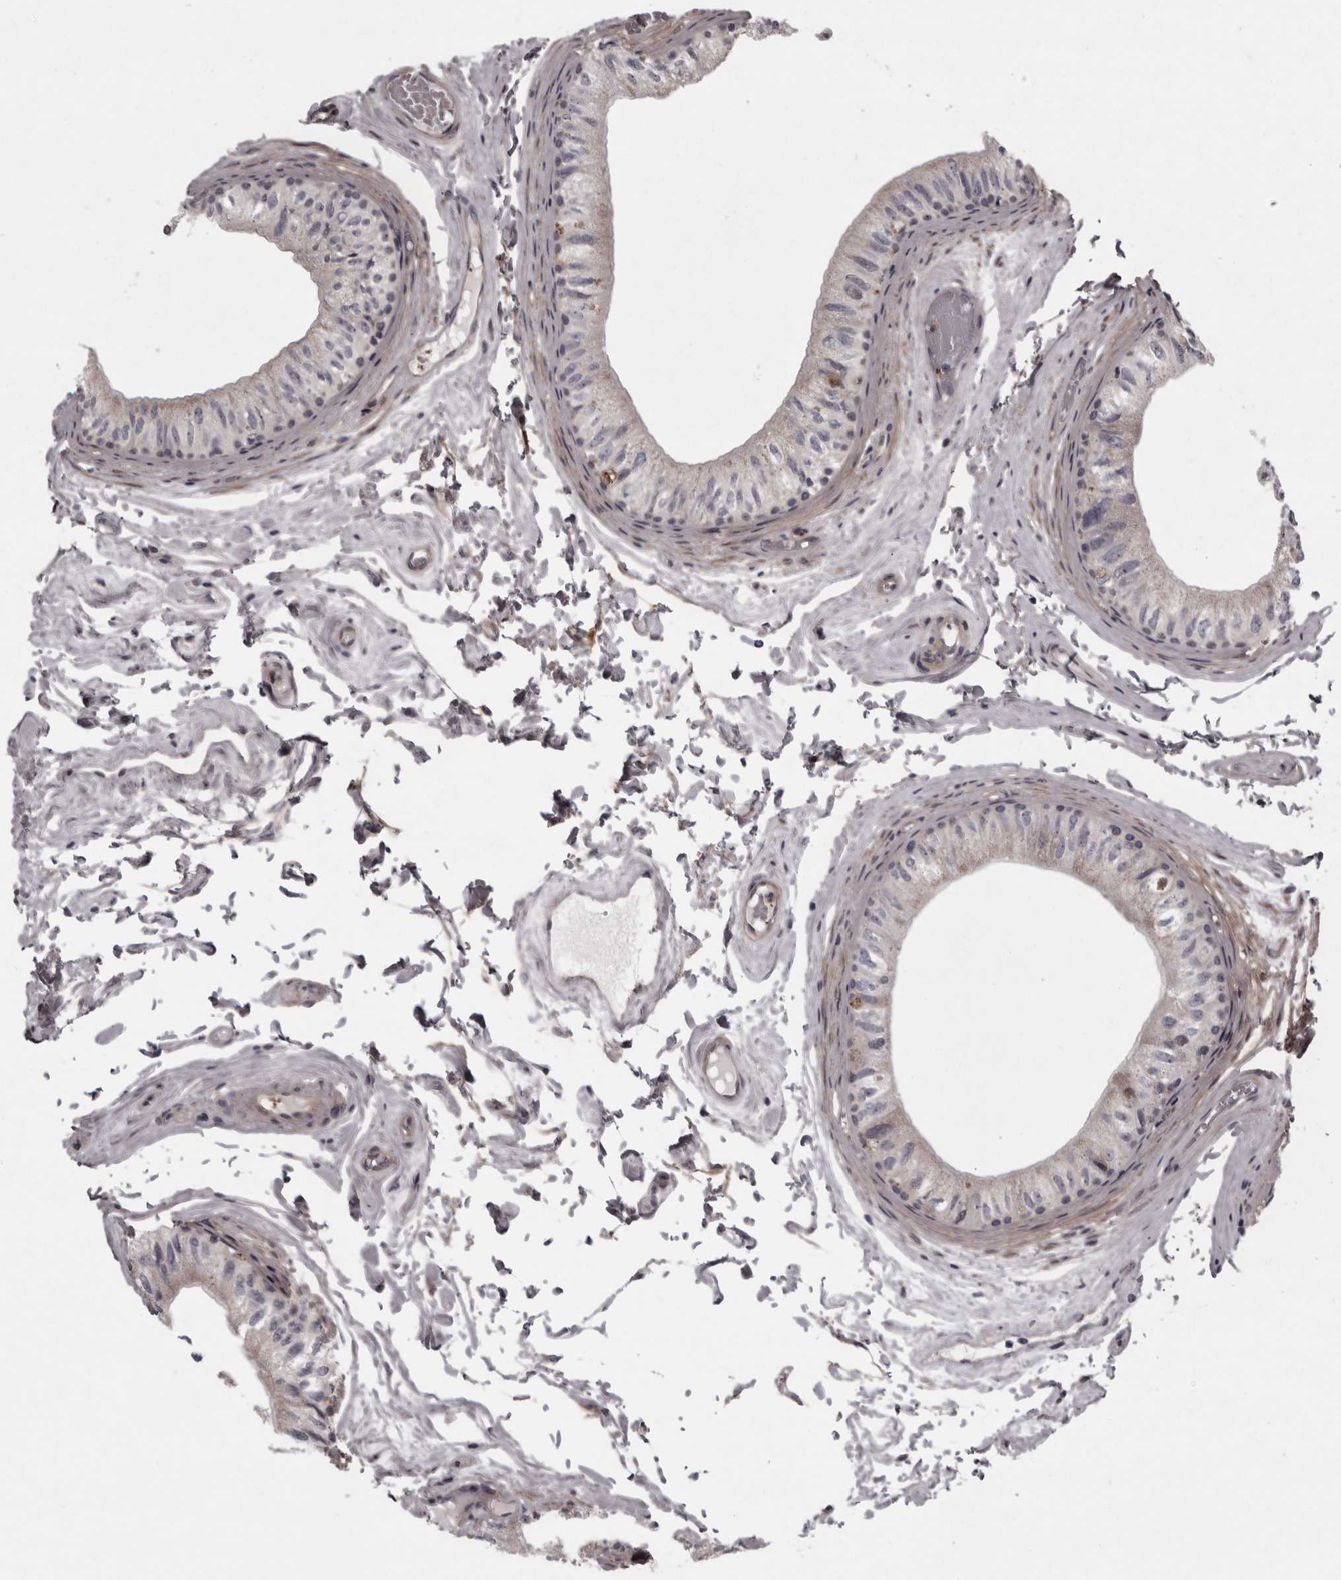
{"staining": {"intensity": "weak", "quantity": "<25%", "location": "cytoplasmic/membranous"}, "tissue": "epididymis", "cell_type": "Glandular cells", "image_type": "normal", "snomed": [{"axis": "morphology", "description": "Normal tissue, NOS"}, {"axis": "topography", "description": "Epididymis"}], "caption": "A high-resolution micrograph shows IHC staining of unremarkable epididymis, which displays no significant positivity in glandular cells. (Brightfield microscopy of DAB IHC at high magnification).", "gene": "RSU1", "patient": {"sex": "male", "age": 79}}